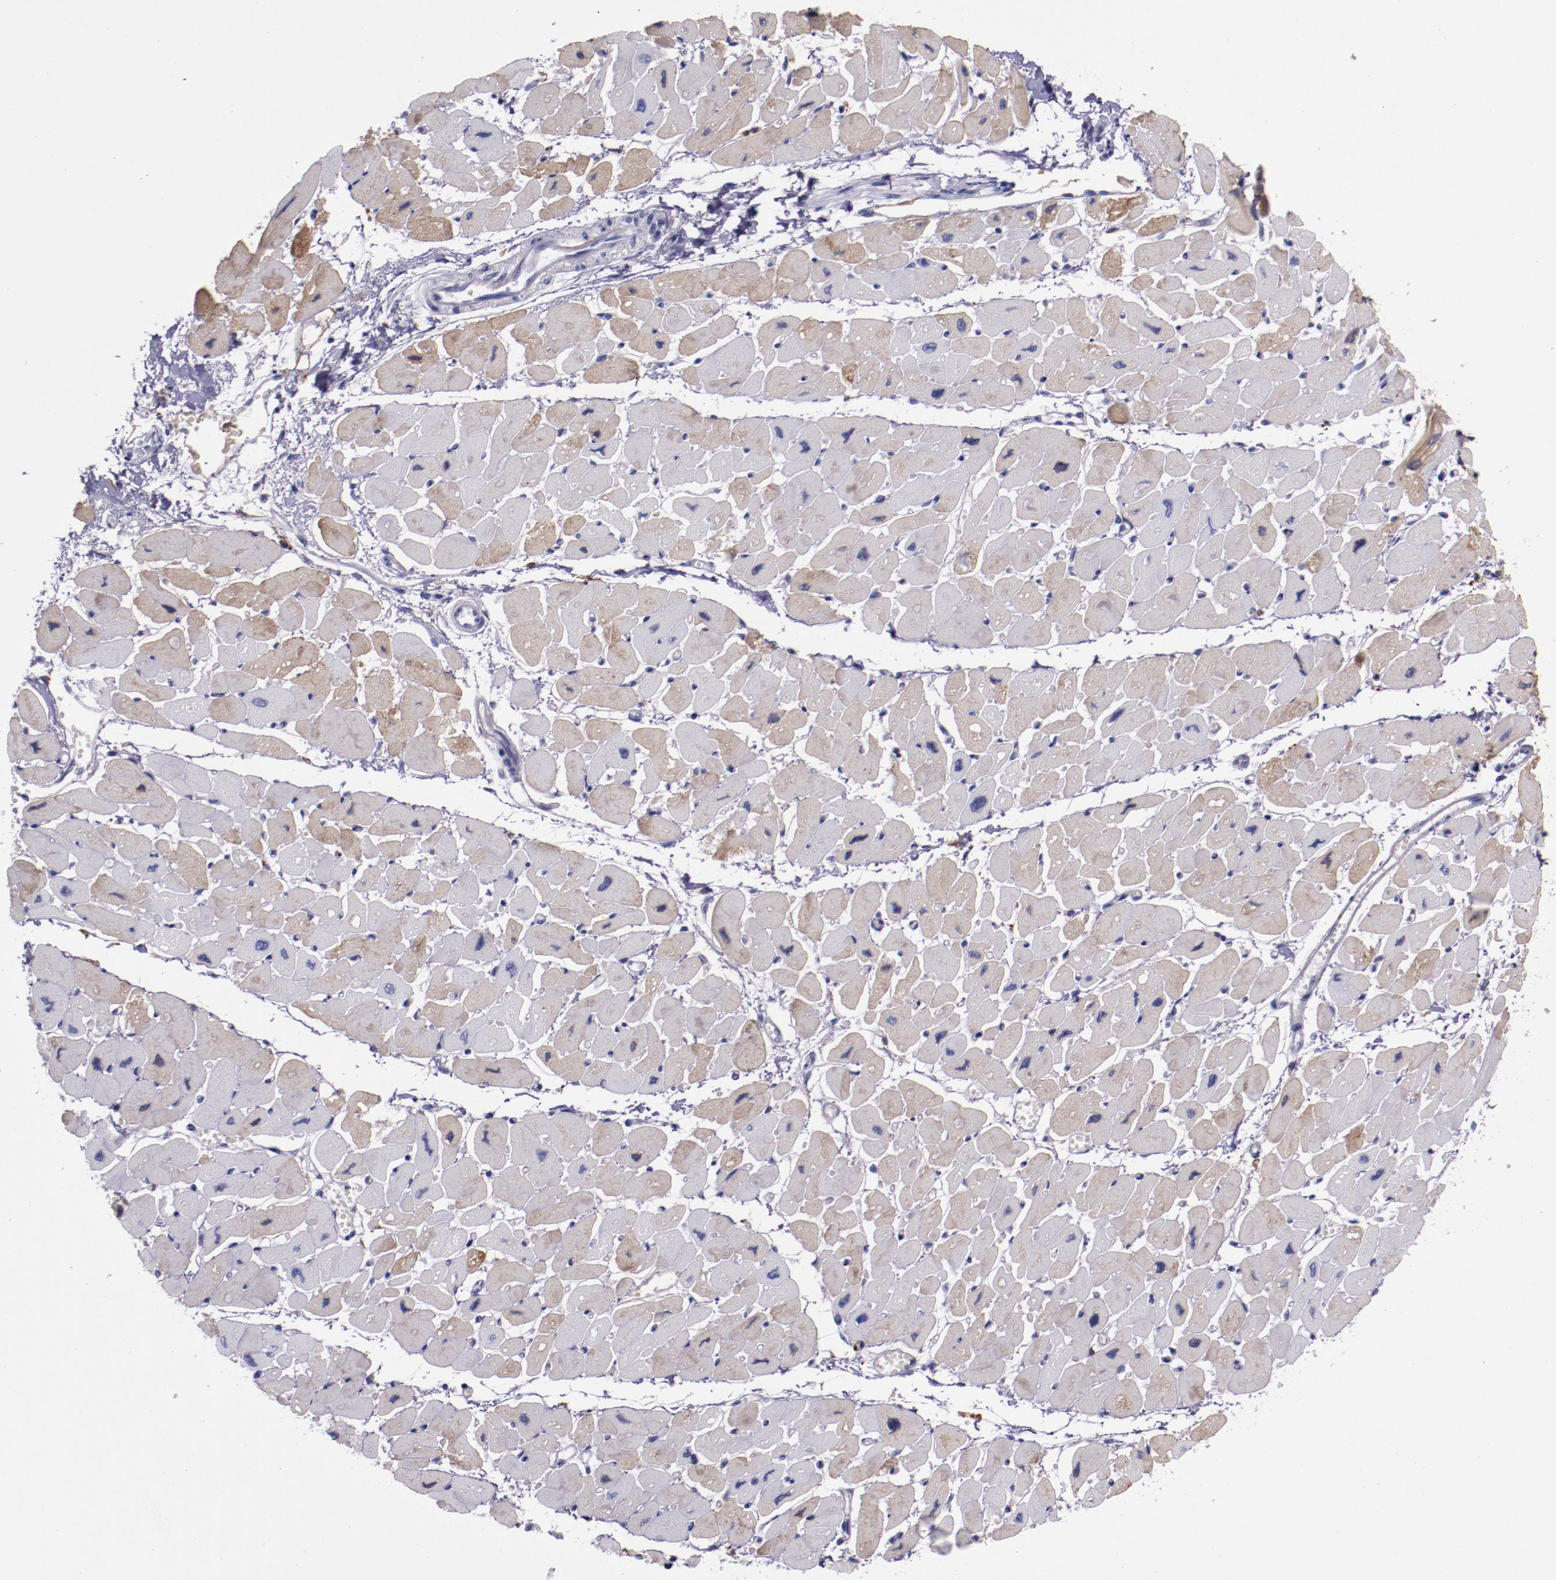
{"staining": {"intensity": "weak", "quantity": "25%-75%", "location": "cytoplasmic/membranous"}, "tissue": "heart muscle", "cell_type": "Cardiomyocytes", "image_type": "normal", "snomed": [{"axis": "morphology", "description": "Normal tissue, NOS"}, {"axis": "topography", "description": "Heart"}], "caption": "Cardiomyocytes show low levels of weak cytoplasmic/membranous expression in about 25%-75% of cells in unremarkable human heart muscle.", "gene": "APOH", "patient": {"sex": "female", "age": 54}}